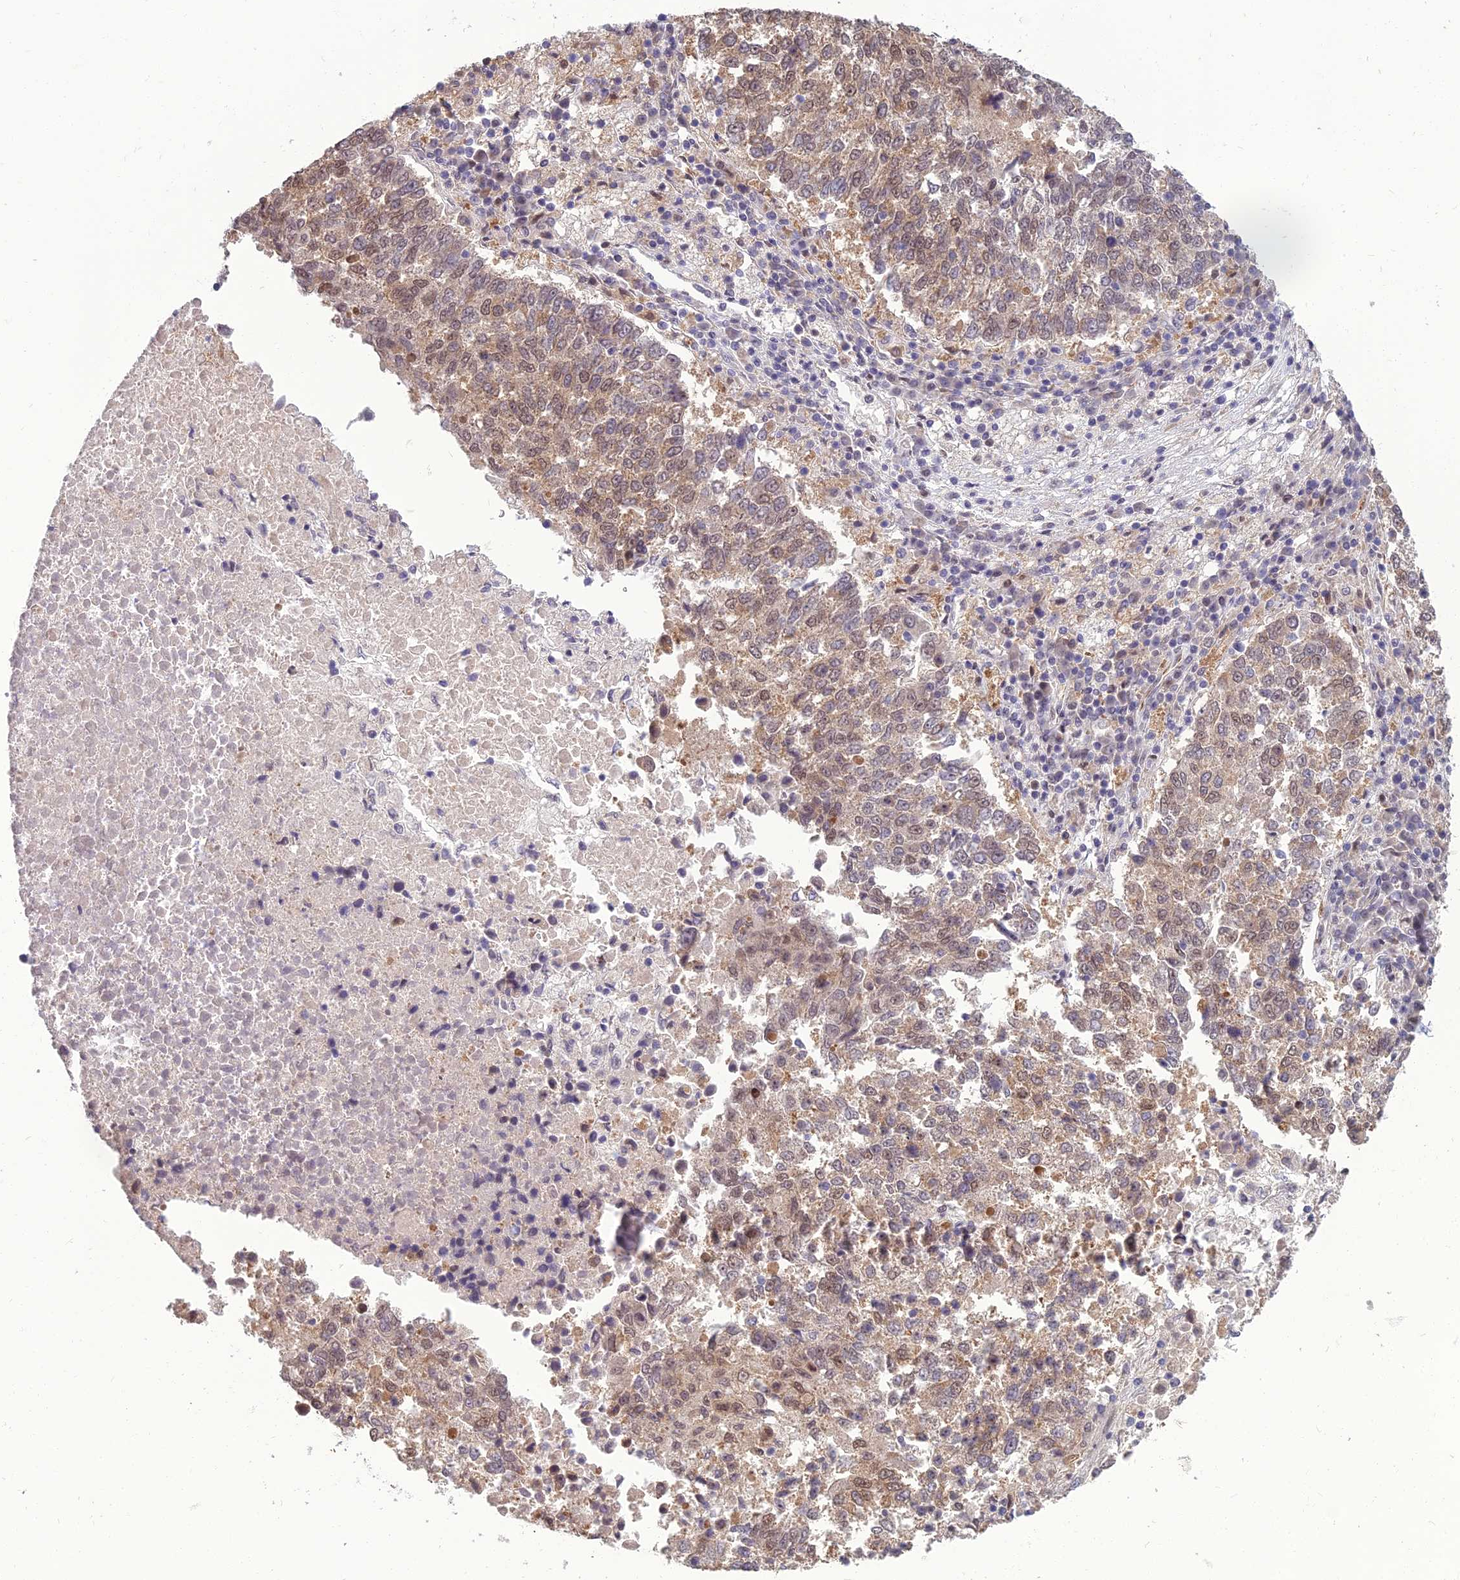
{"staining": {"intensity": "moderate", "quantity": ">75%", "location": "cytoplasmic/membranous,nuclear"}, "tissue": "lung cancer", "cell_type": "Tumor cells", "image_type": "cancer", "snomed": [{"axis": "morphology", "description": "Squamous cell carcinoma, NOS"}, {"axis": "topography", "description": "Lung"}], "caption": "Lung cancer (squamous cell carcinoma) stained for a protein demonstrates moderate cytoplasmic/membranous and nuclear positivity in tumor cells.", "gene": "NR4A3", "patient": {"sex": "male", "age": 73}}